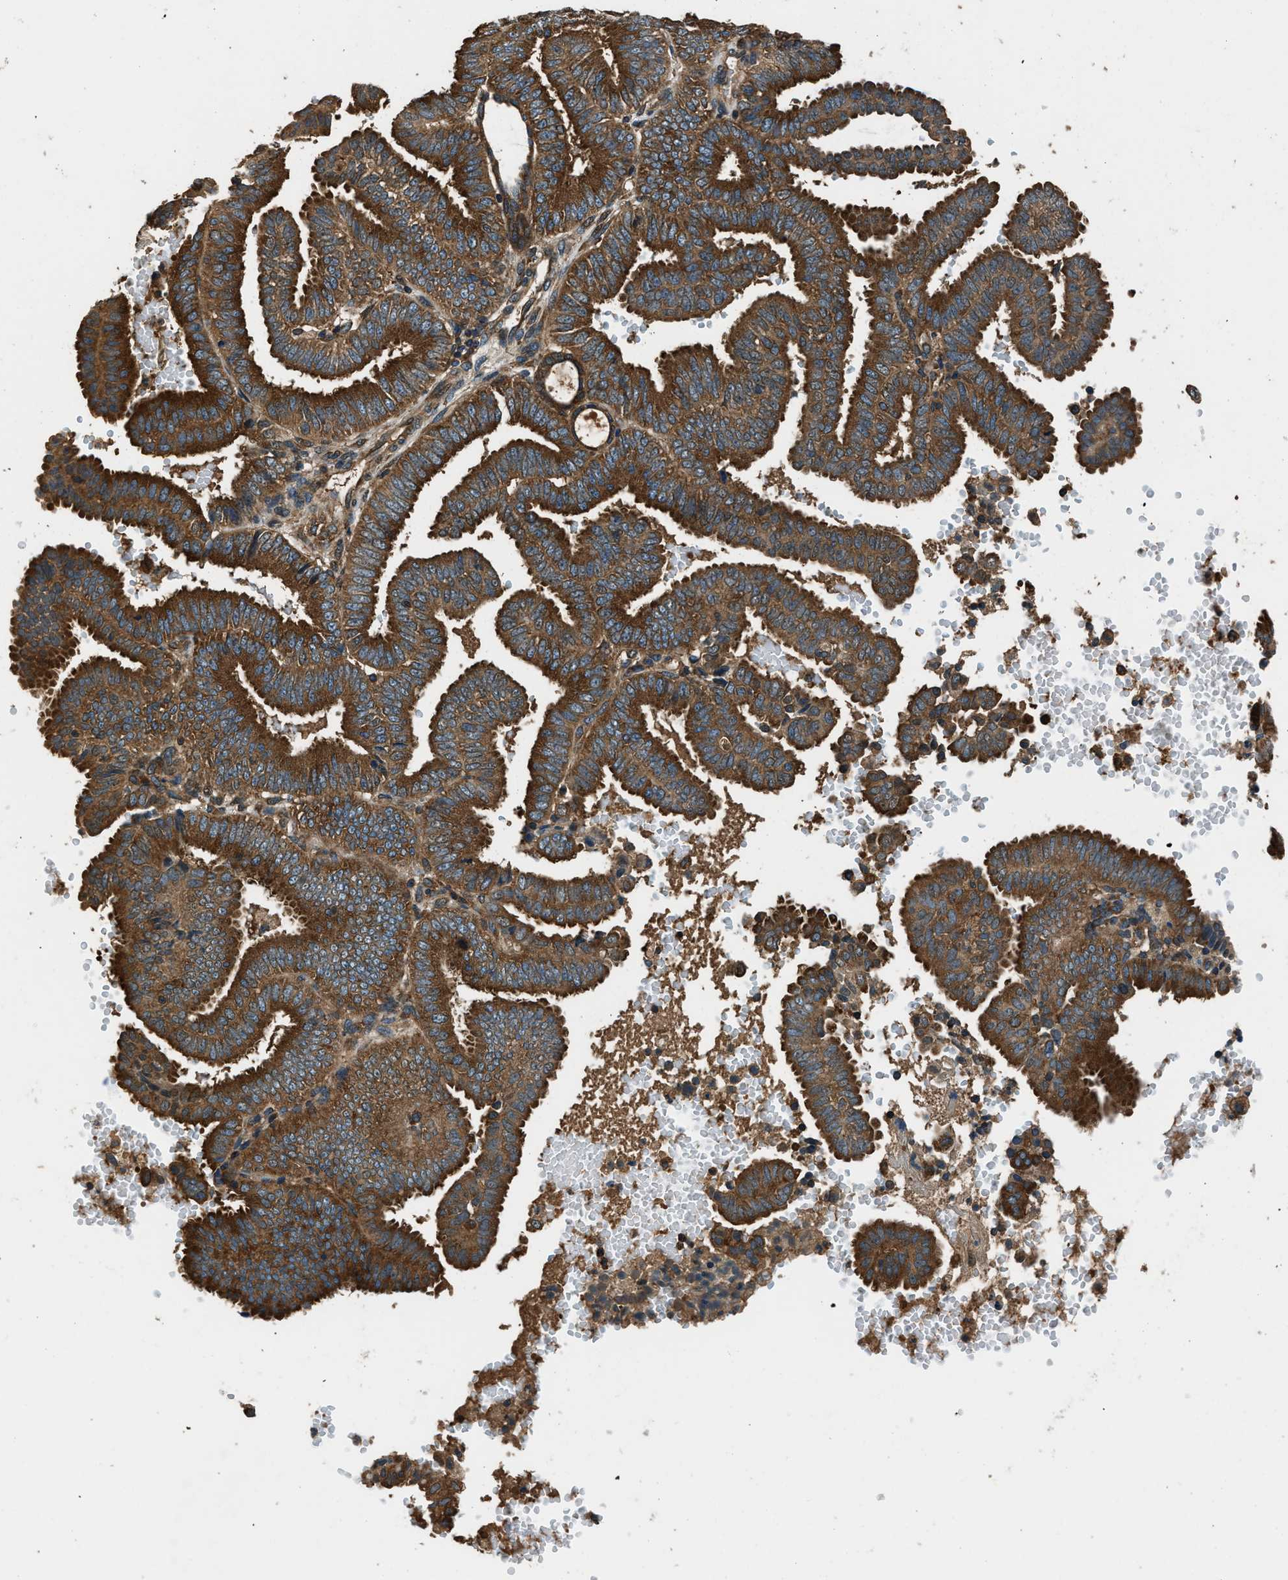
{"staining": {"intensity": "strong", "quantity": ">75%", "location": "cytoplasmic/membranous"}, "tissue": "endometrial cancer", "cell_type": "Tumor cells", "image_type": "cancer", "snomed": [{"axis": "morphology", "description": "Adenocarcinoma, NOS"}, {"axis": "topography", "description": "Endometrium"}], "caption": "Protein staining by IHC shows strong cytoplasmic/membranous expression in about >75% of tumor cells in endometrial cancer.", "gene": "ARFGAP2", "patient": {"sex": "female", "age": 58}}